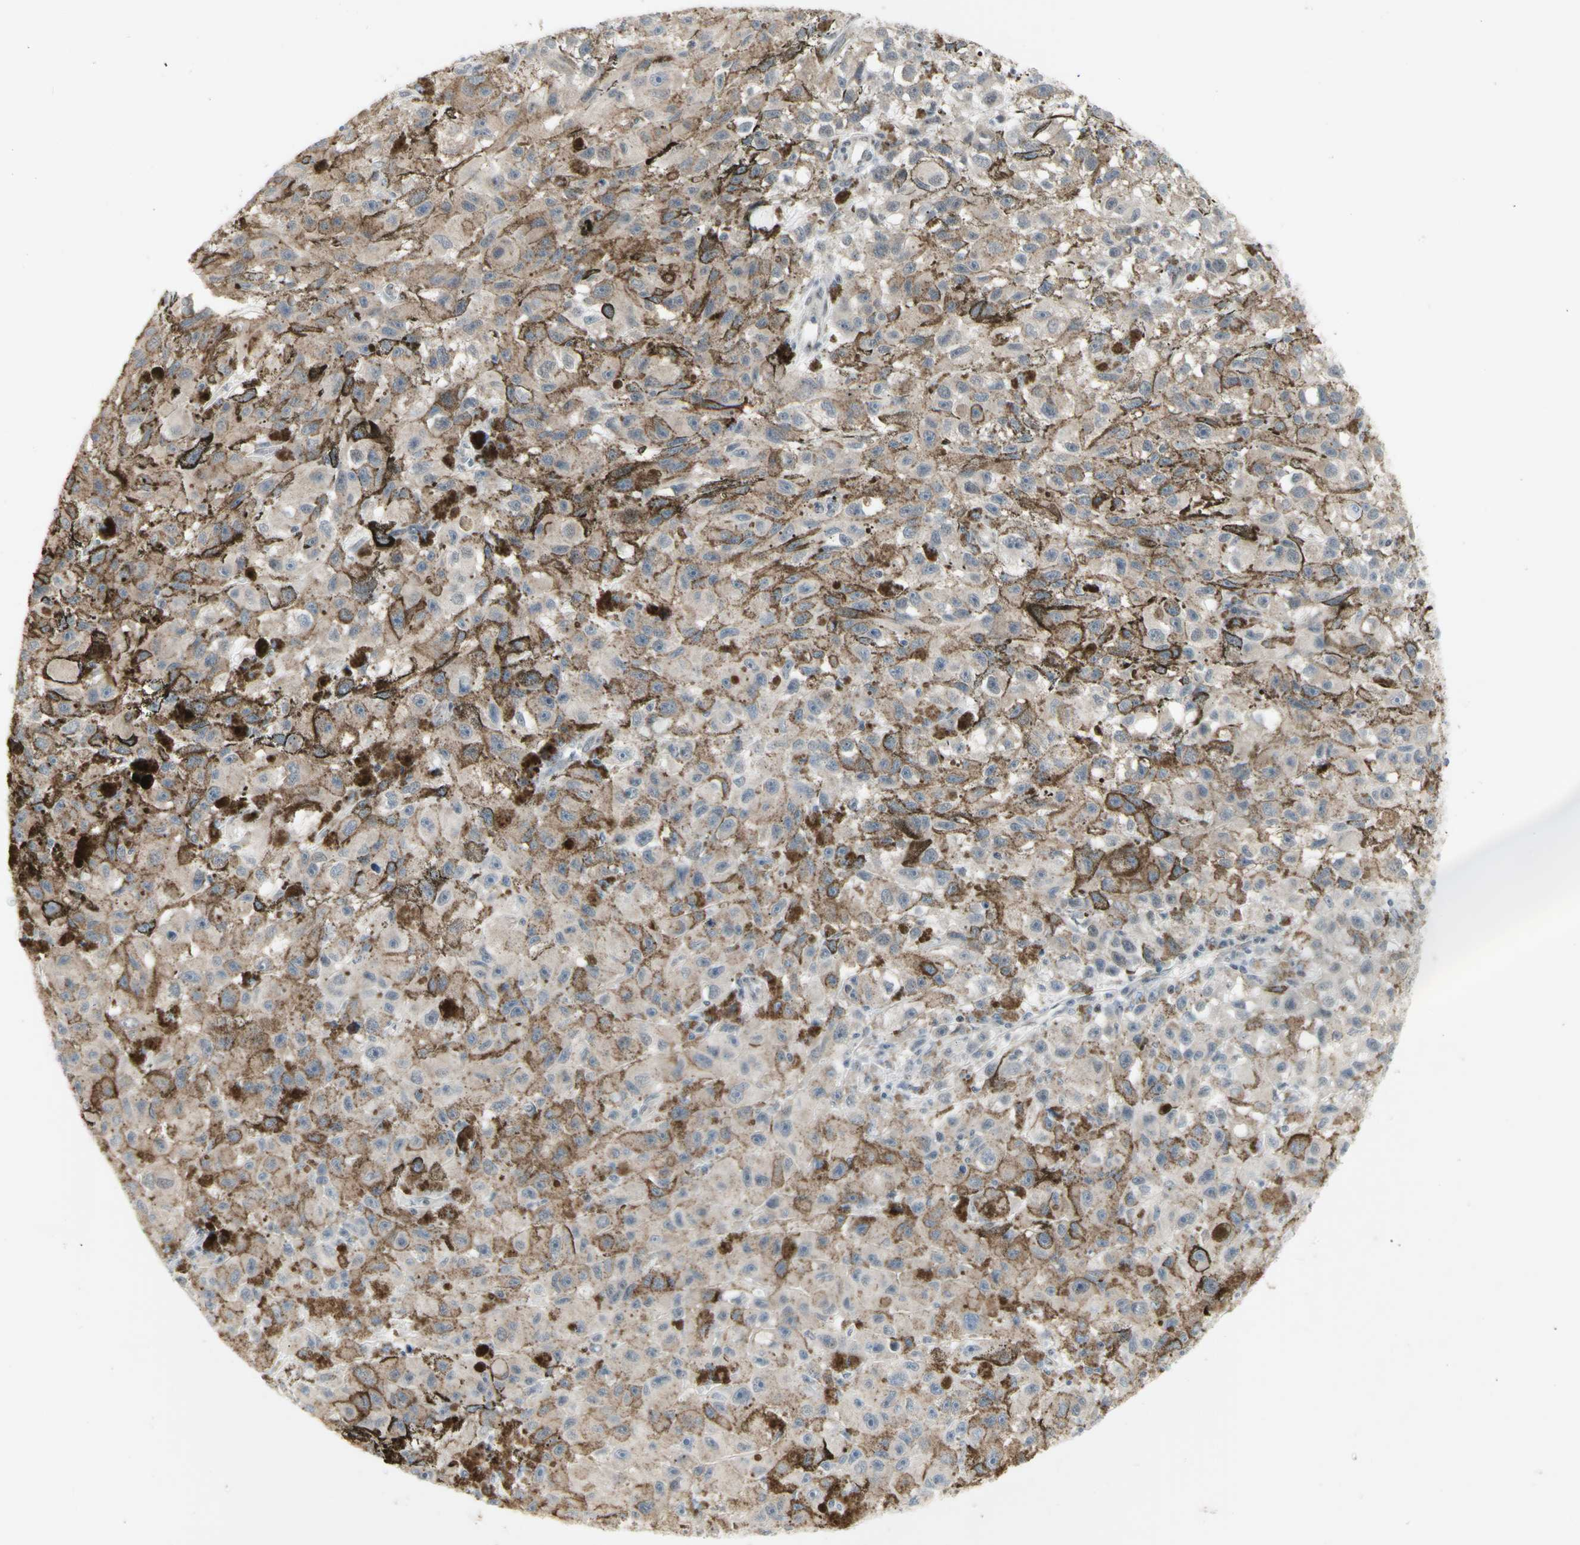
{"staining": {"intensity": "weak", "quantity": ">75%", "location": "cytoplasmic/membranous"}, "tissue": "melanoma", "cell_type": "Tumor cells", "image_type": "cancer", "snomed": [{"axis": "morphology", "description": "Malignant melanoma, NOS"}, {"axis": "topography", "description": "Skin"}], "caption": "Melanoma tissue shows weak cytoplasmic/membranous expression in approximately >75% of tumor cells, visualized by immunohistochemistry.", "gene": "DHRS7B", "patient": {"sex": "female", "age": 104}}